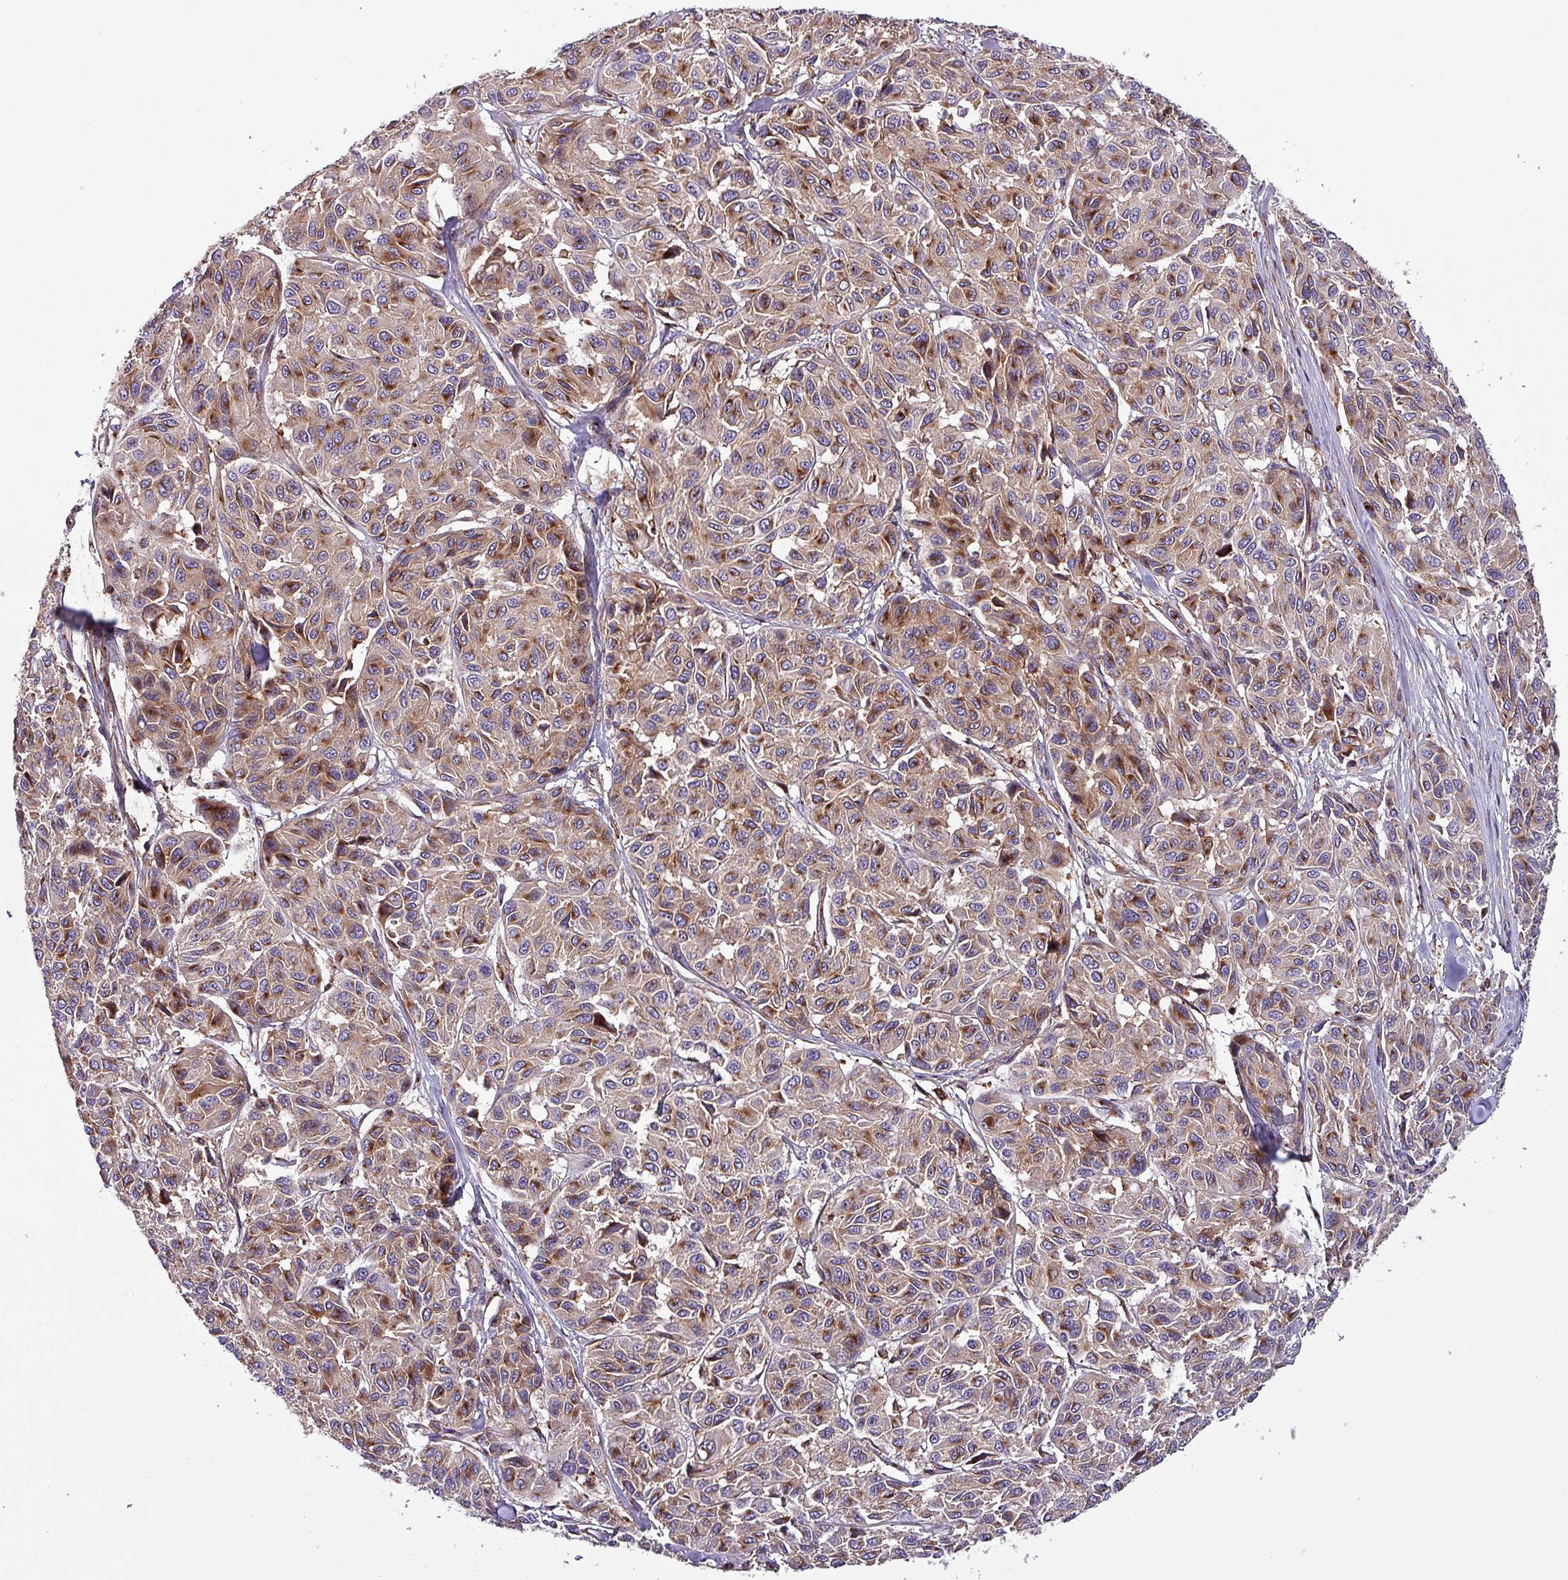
{"staining": {"intensity": "moderate", "quantity": ">75%", "location": "cytoplasmic/membranous"}, "tissue": "melanoma", "cell_type": "Tumor cells", "image_type": "cancer", "snomed": [{"axis": "morphology", "description": "Malignant melanoma, NOS"}, {"axis": "topography", "description": "Skin"}], "caption": "Malignant melanoma was stained to show a protein in brown. There is medium levels of moderate cytoplasmic/membranous staining in about >75% of tumor cells. The protein of interest is stained brown, and the nuclei are stained in blue (DAB IHC with brightfield microscopy, high magnification).", "gene": "VAMP4", "patient": {"sex": "female", "age": 66}}